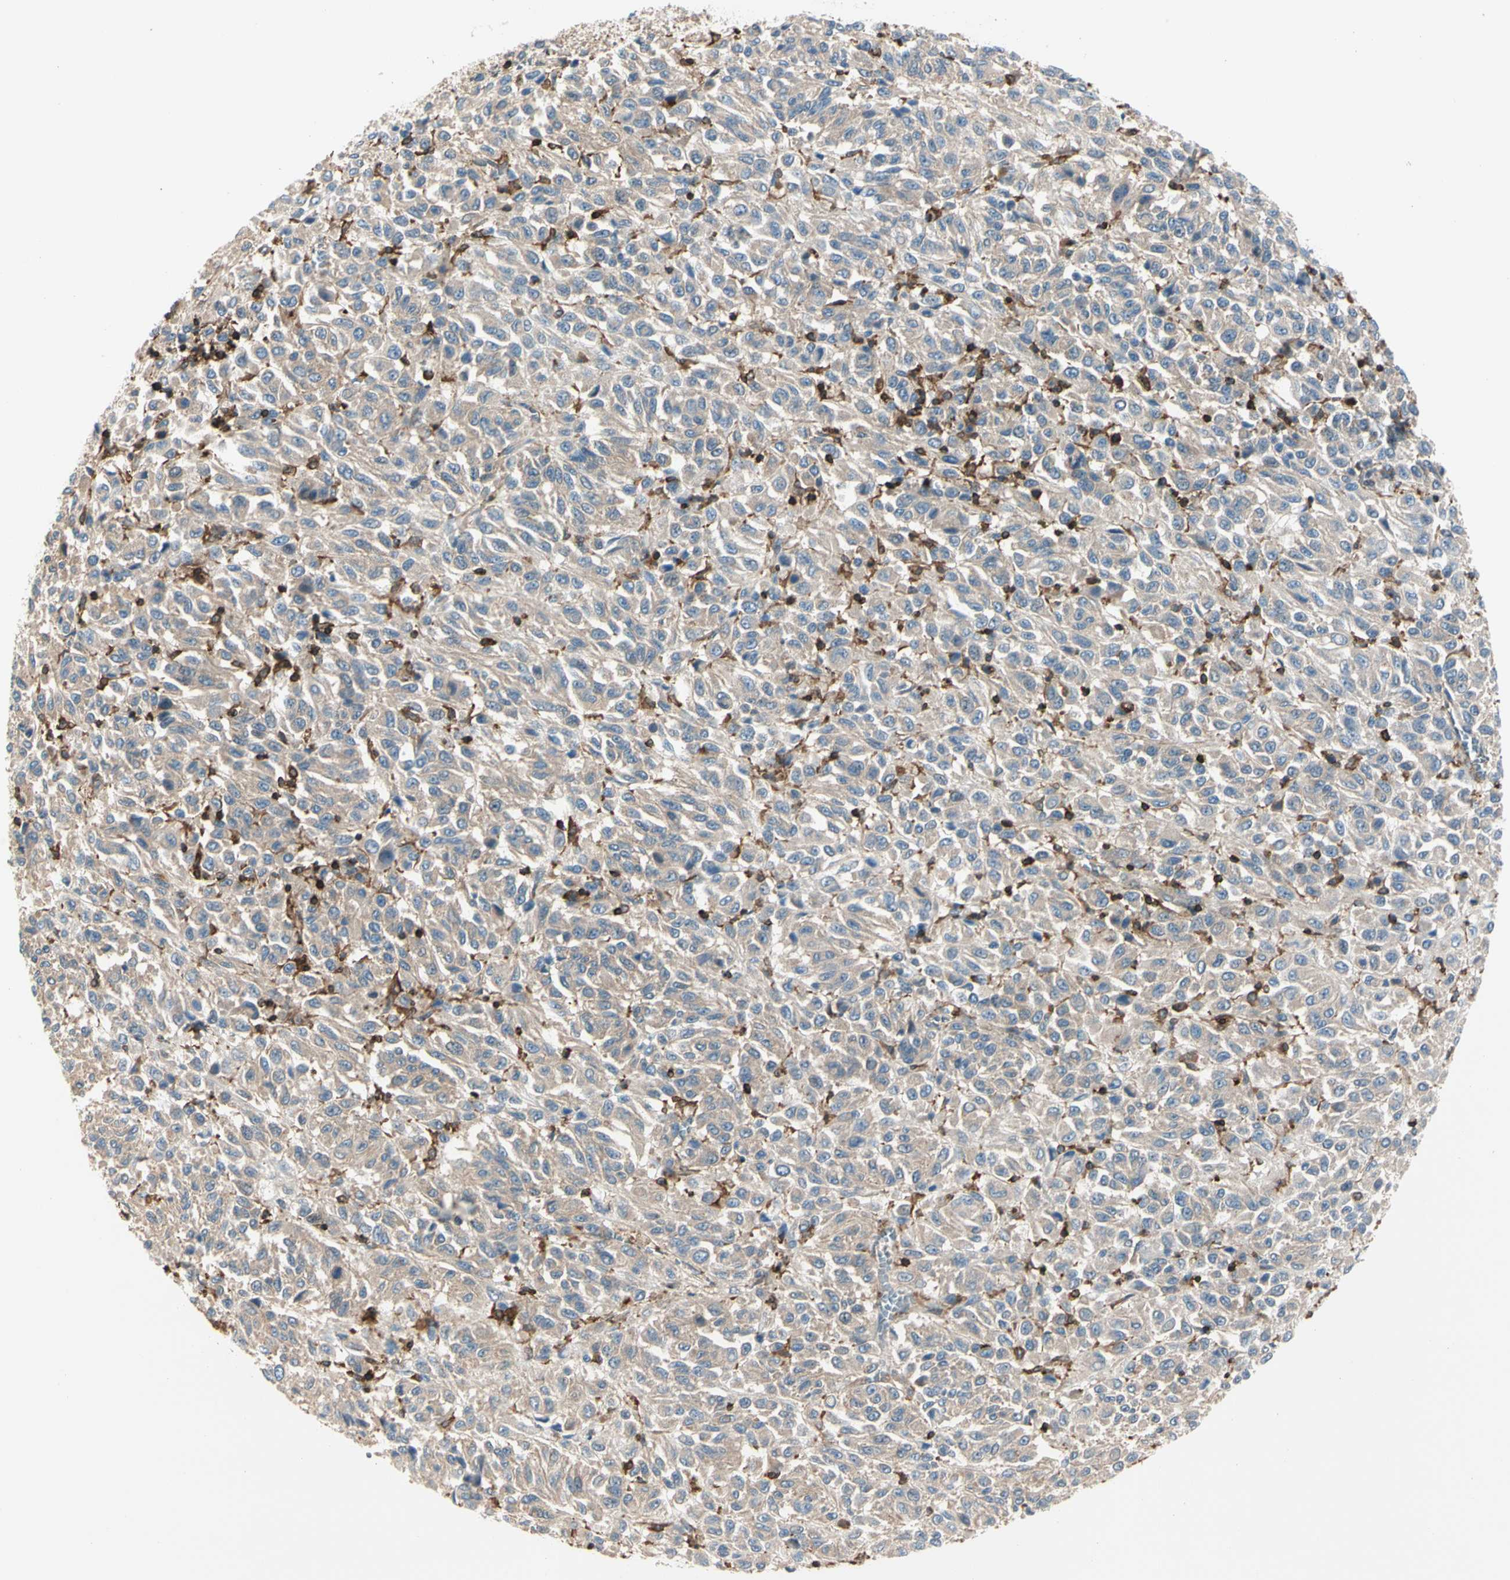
{"staining": {"intensity": "weak", "quantity": ">75%", "location": "cytoplasmic/membranous"}, "tissue": "melanoma", "cell_type": "Tumor cells", "image_type": "cancer", "snomed": [{"axis": "morphology", "description": "Malignant melanoma, Metastatic site"}, {"axis": "topography", "description": "Lung"}], "caption": "Melanoma stained with DAB (3,3'-diaminobenzidine) immunohistochemistry displays low levels of weak cytoplasmic/membranous positivity in about >75% of tumor cells. (DAB IHC, brown staining for protein, blue staining for nuclei).", "gene": "CAPZA2", "patient": {"sex": "male", "age": 64}}